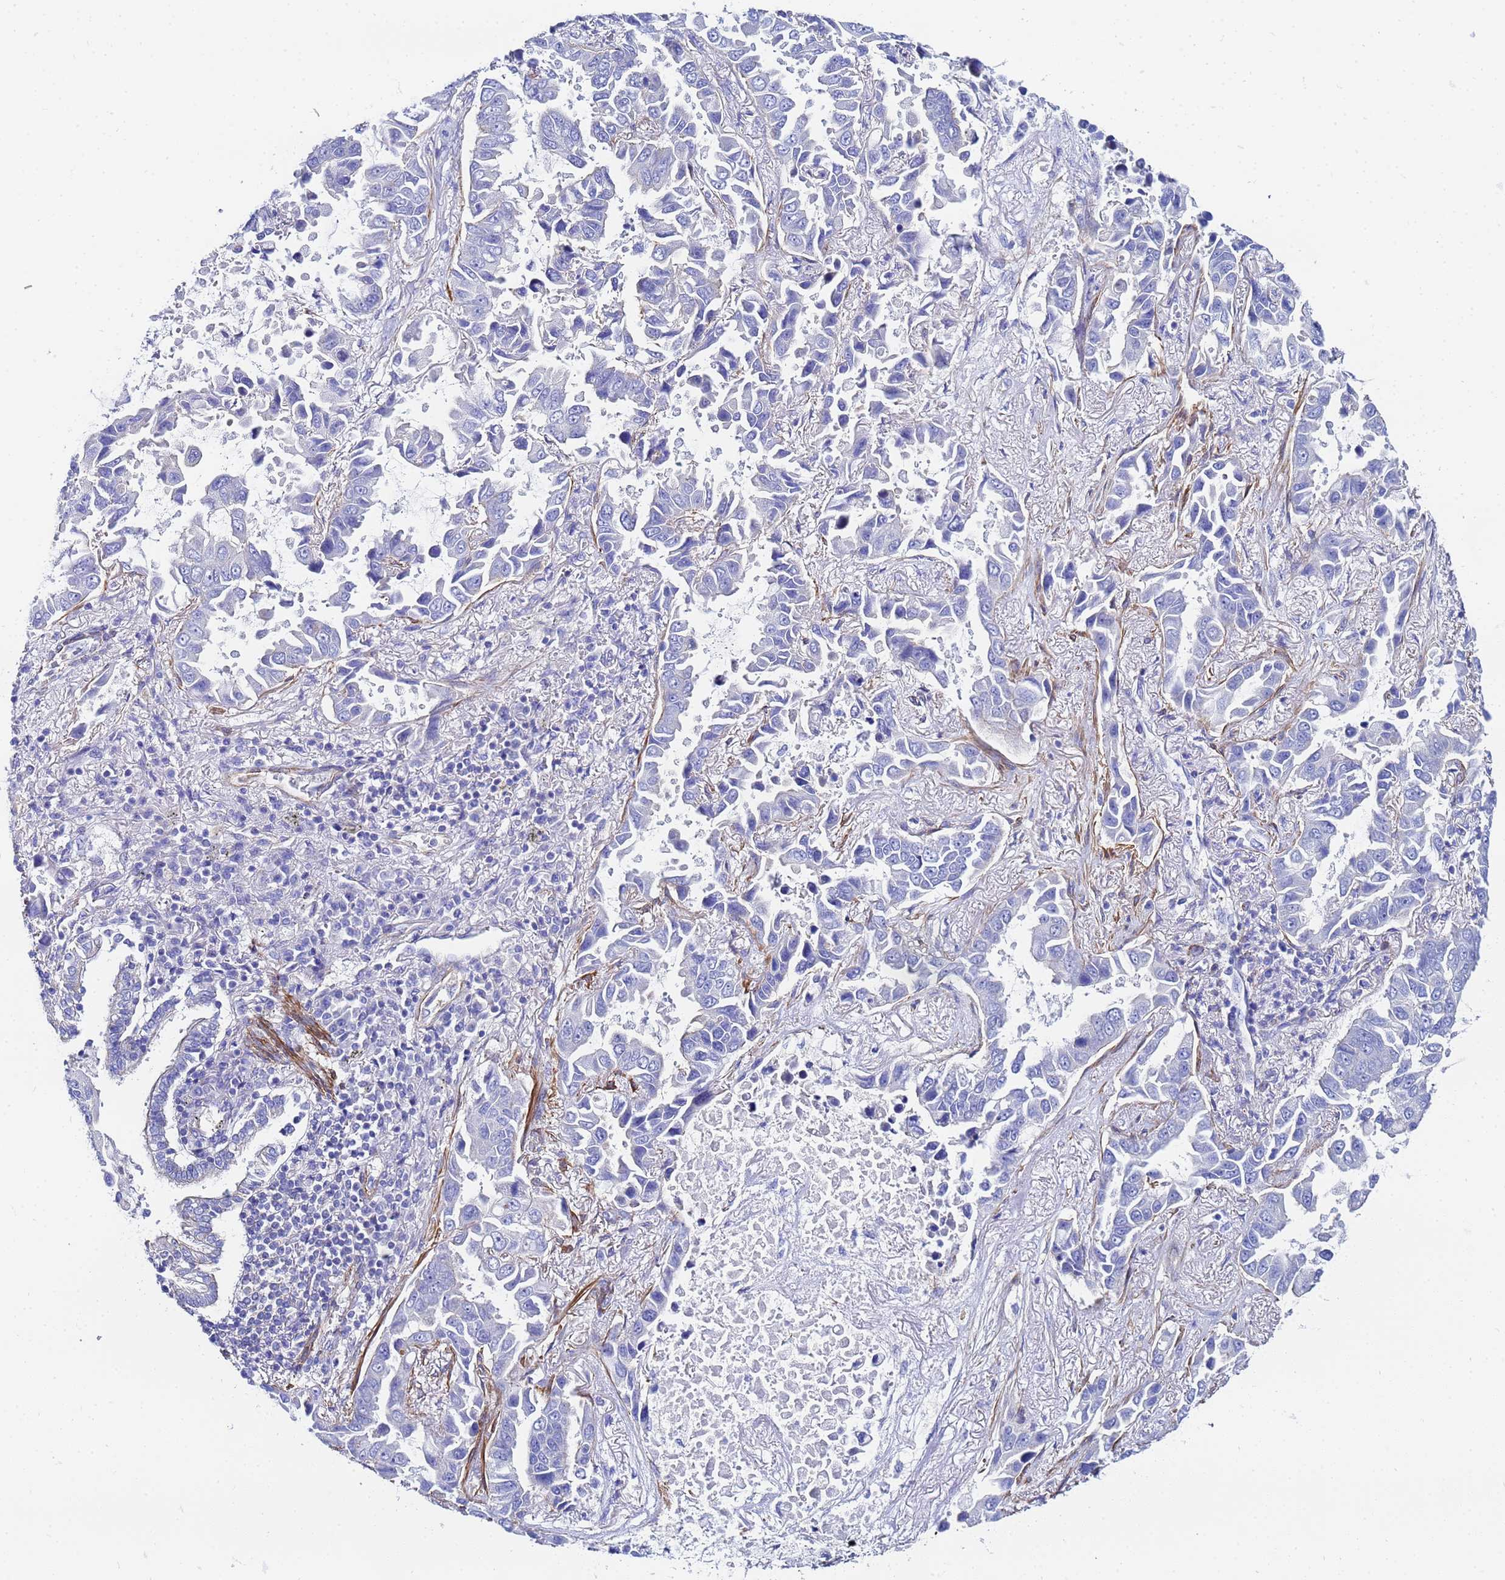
{"staining": {"intensity": "negative", "quantity": "none", "location": "none"}, "tissue": "lung cancer", "cell_type": "Tumor cells", "image_type": "cancer", "snomed": [{"axis": "morphology", "description": "Adenocarcinoma, NOS"}, {"axis": "topography", "description": "Lung"}], "caption": "Immunohistochemical staining of lung adenocarcinoma demonstrates no significant positivity in tumor cells.", "gene": "RAB39B", "patient": {"sex": "male", "age": 64}}